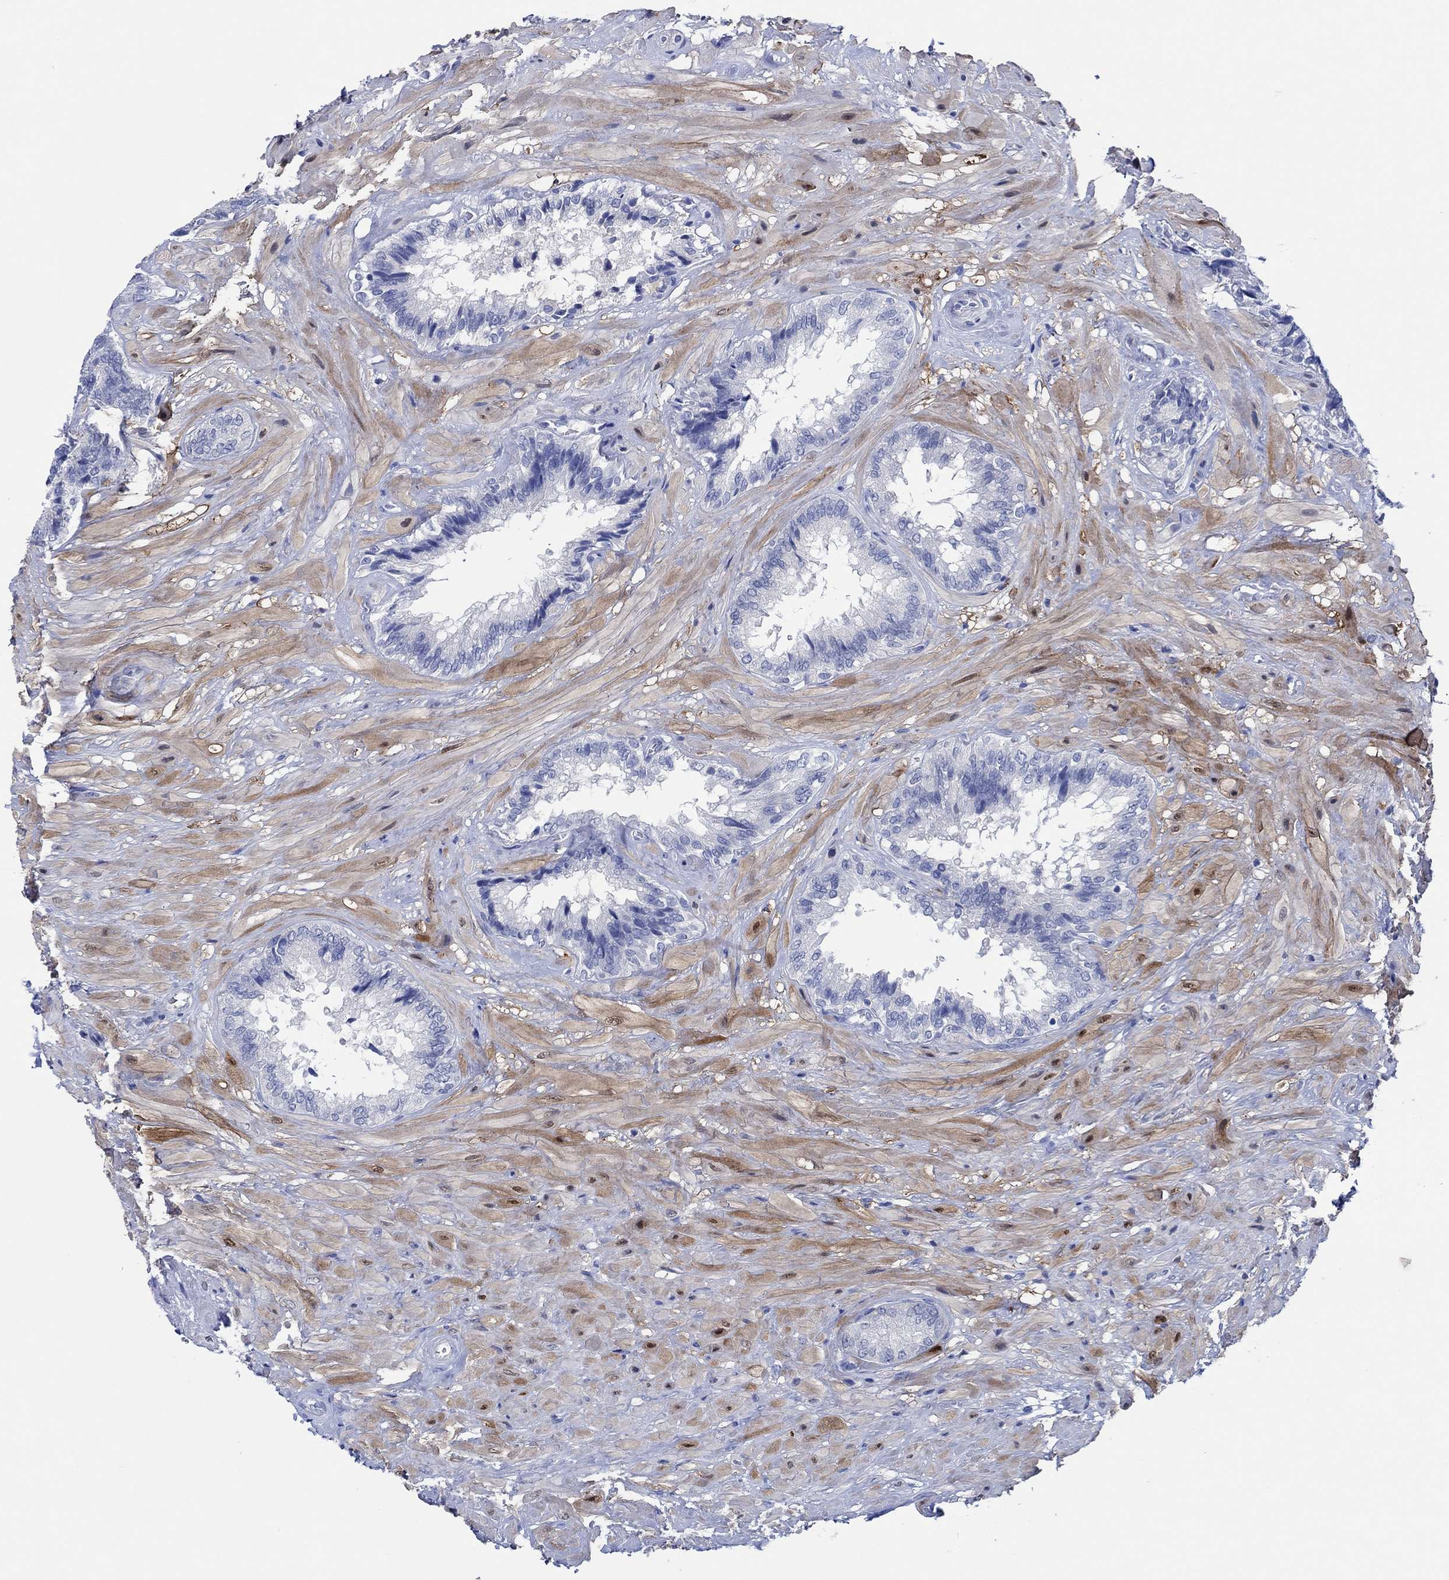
{"staining": {"intensity": "negative", "quantity": "none", "location": "none"}, "tissue": "seminal vesicle", "cell_type": "Glandular cells", "image_type": "normal", "snomed": [{"axis": "morphology", "description": "Normal tissue, NOS"}, {"axis": "topography", "description": "Seminal veicle"}], "caption": "DAB (3,3'-diaminobenzidine) immunohistochemical staining of normal human seminal vesicle shows no significant positivity in glandular cells. (Brightfield microscopy of DAB immunohistochemistry at high magnification).", "gene": "CPNE6", "patient": {"sex": "male", "age": 67}}